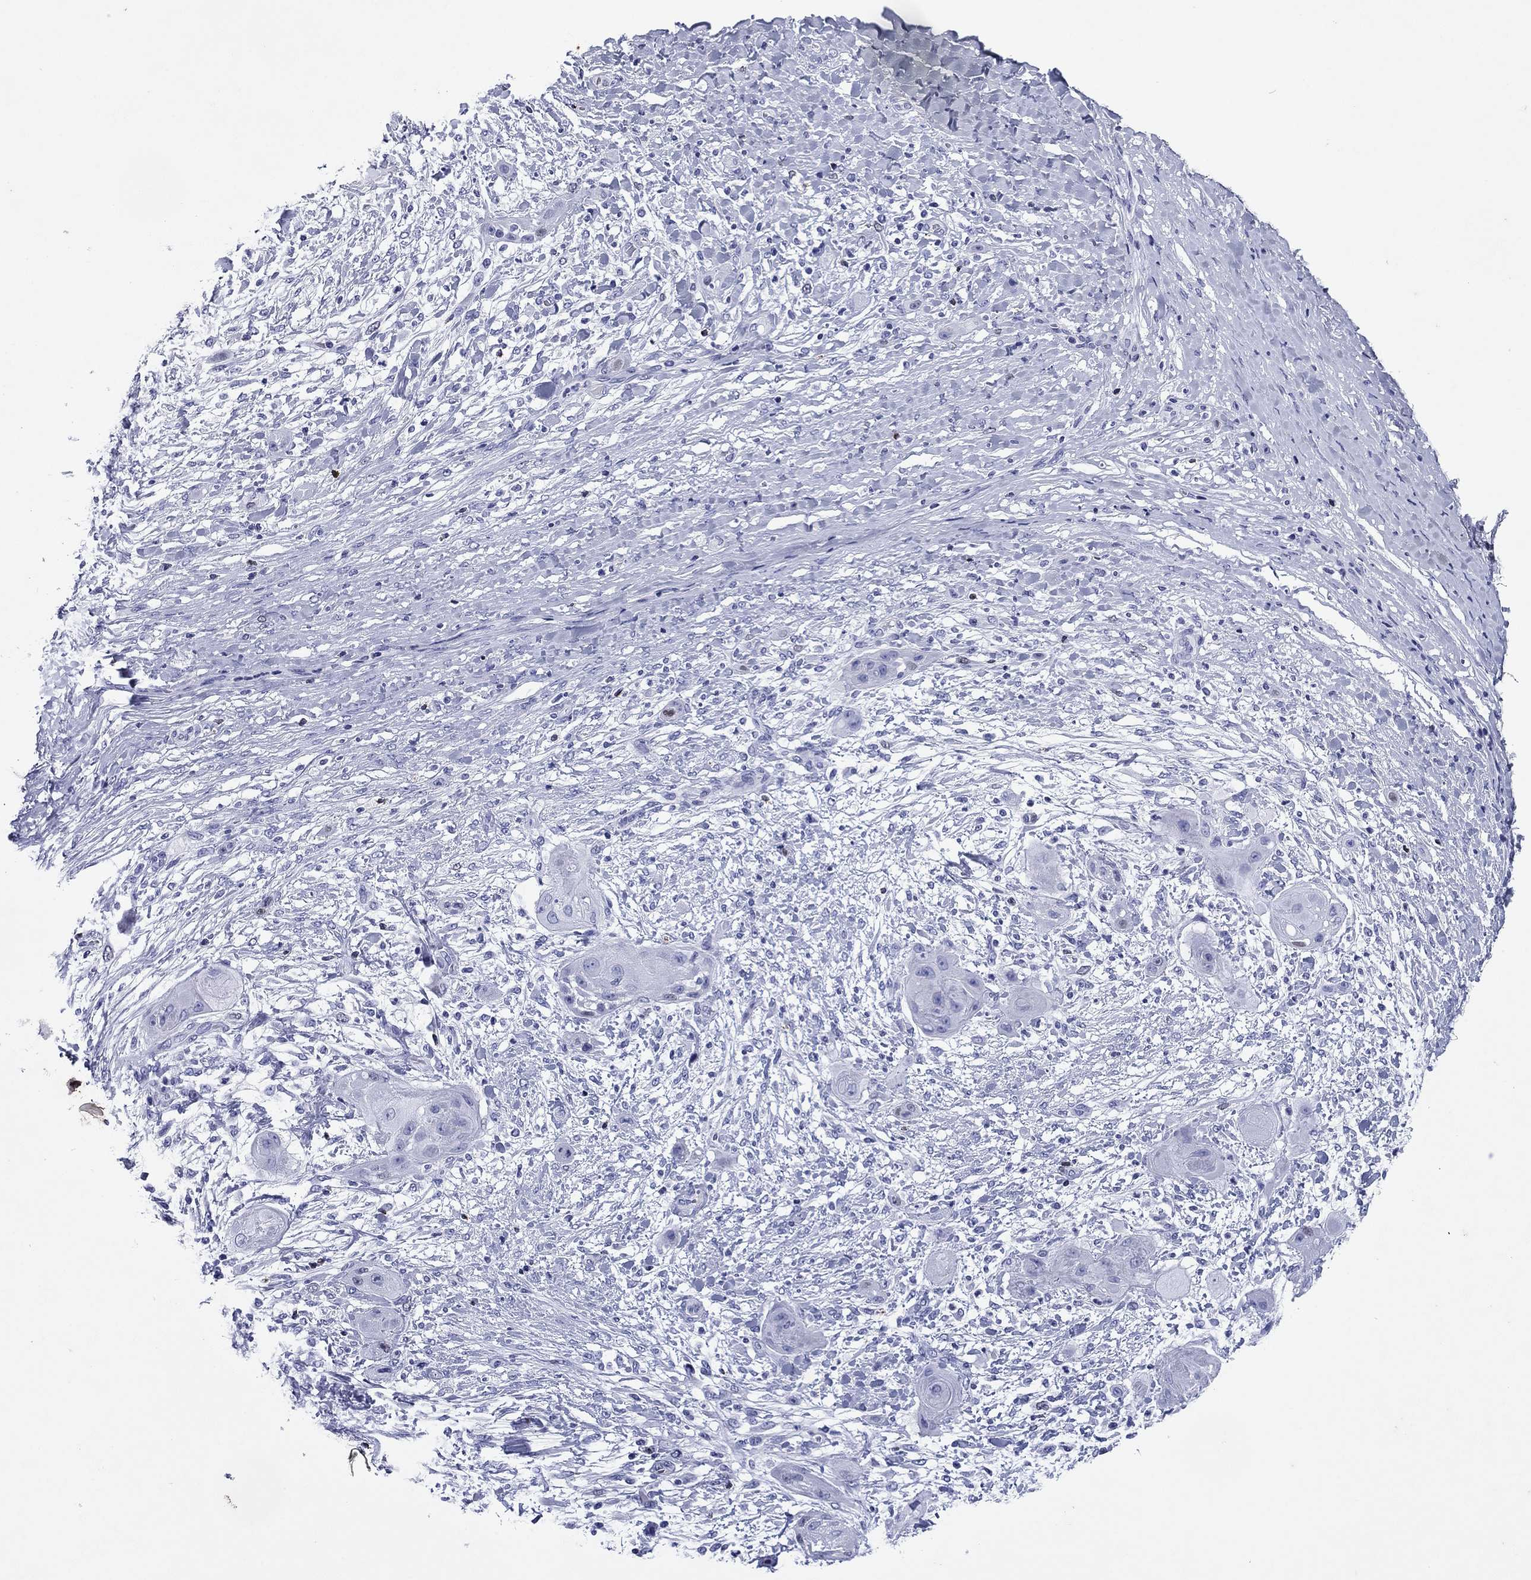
{"staining": {"intensity": "negative", "quantity": "none", "location": "none"}, "tissue": "skin cancer", "cell_type": "Tumor cells", "image_type": "cancer", "snomed": [{"axis": "morphology", "description": "Squamous cell carcinoma, NOS"}, {"axis": "topography", "description": "Skin"}], "caption": "Image shows no significant protein staining in tumor cells of skin squamous cell carcinoma.", "gene": "GZMK", "patient": {"sex": "male", "age": 62}}